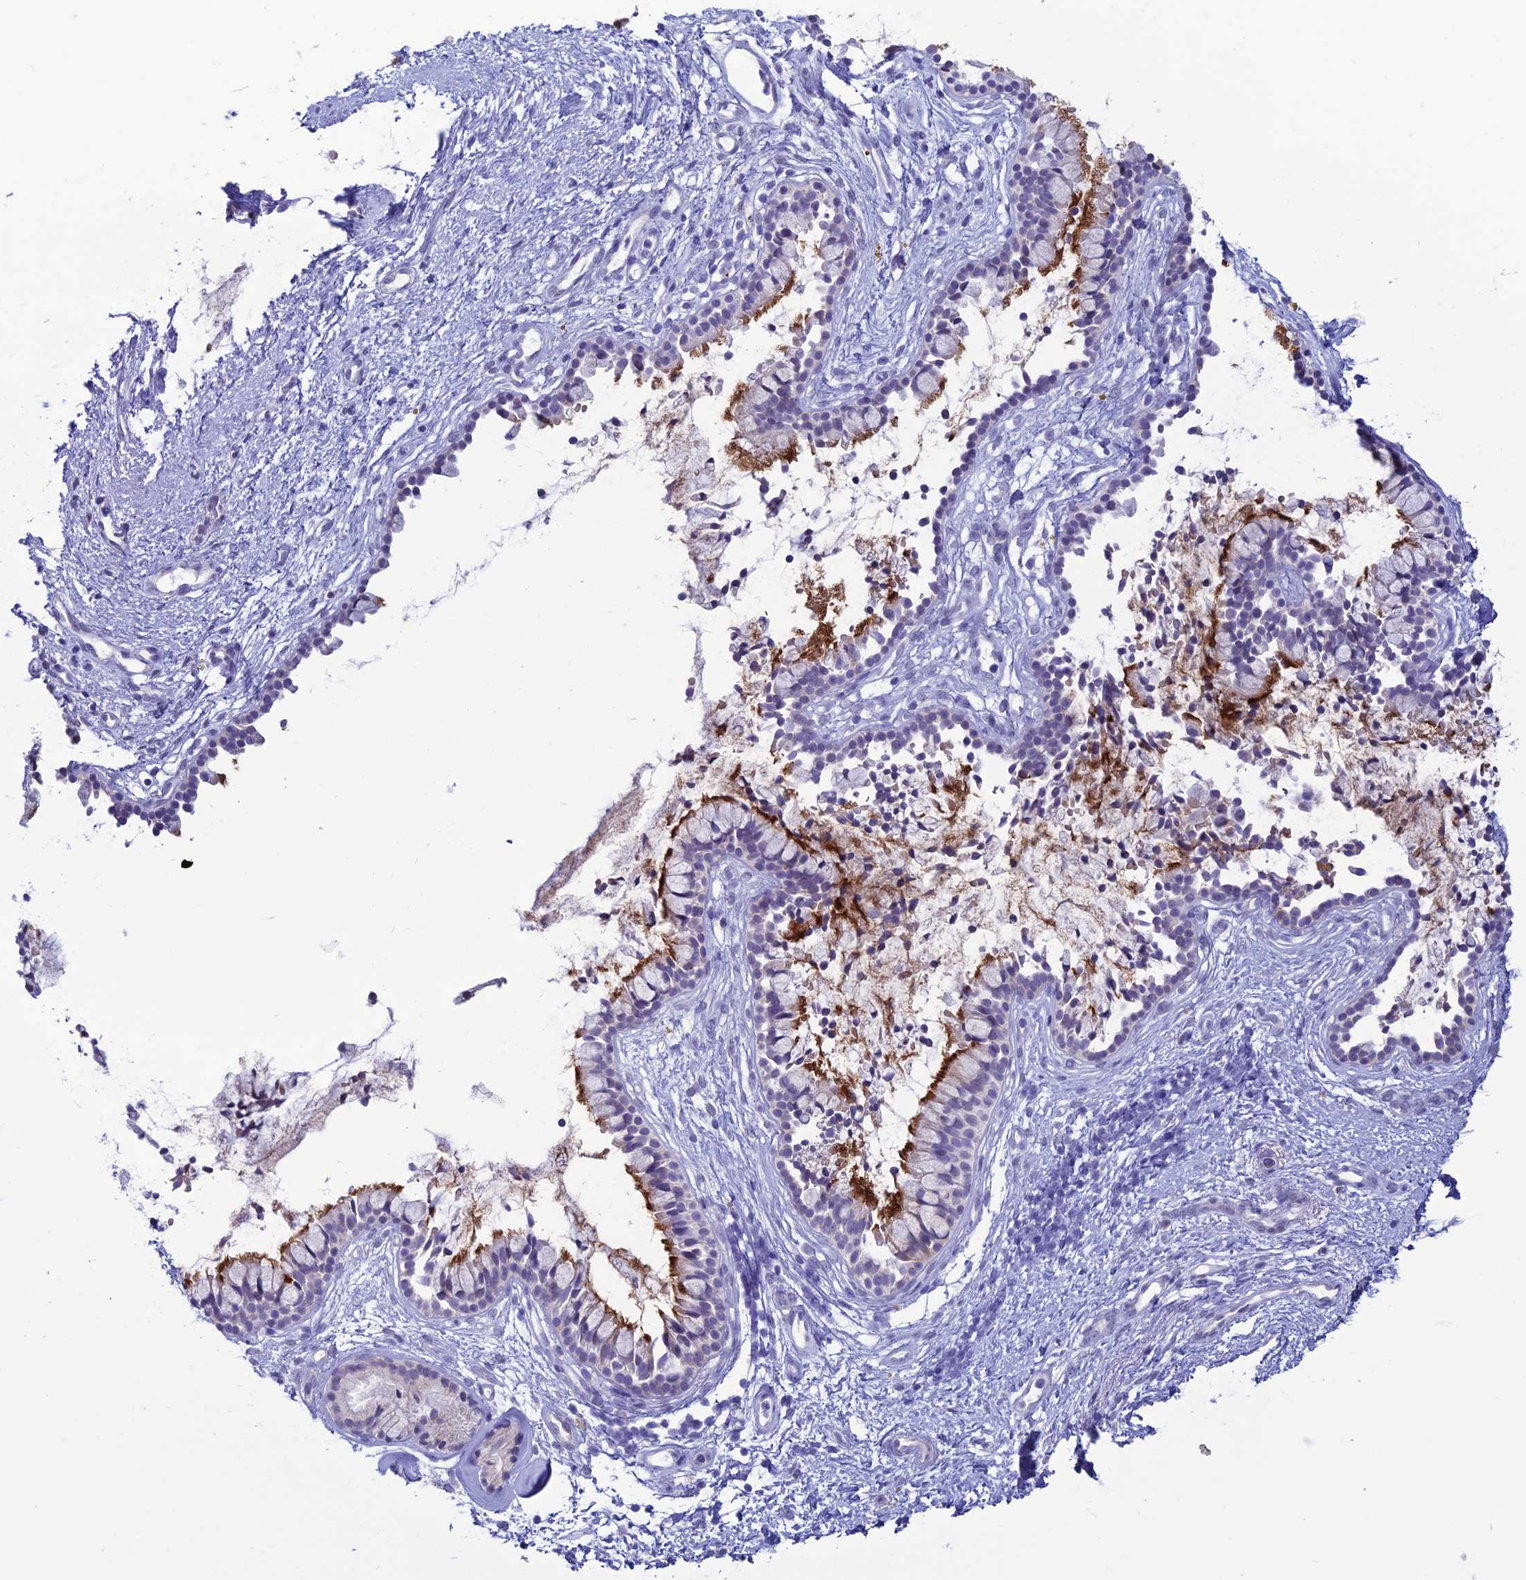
{"staining": {"intensity": "strong", "quantity": "<25%", "location": "cytoplasmic/membranous"}, "tissue": "nasopharynx", "cell_type": "Respiratory epithelial cells", "image_type": "normal", "snomed": [{"axis": "morphology", "description": "Normal tissue, NOS"}, {"axis": "topography", "description": "Nasopharynx"}], "caption": "A brown stain labels strong cytoplasmic/membranous staining of a protein in respiratory epithelial cells of unremarkable nasopharynx. (Stains: DAB in brown, nuclei in blue, Microscopy: brightfield microscopy at high magnification).", "gene": "CFAP210", "patient": {"sex": "male", "age": 82}}